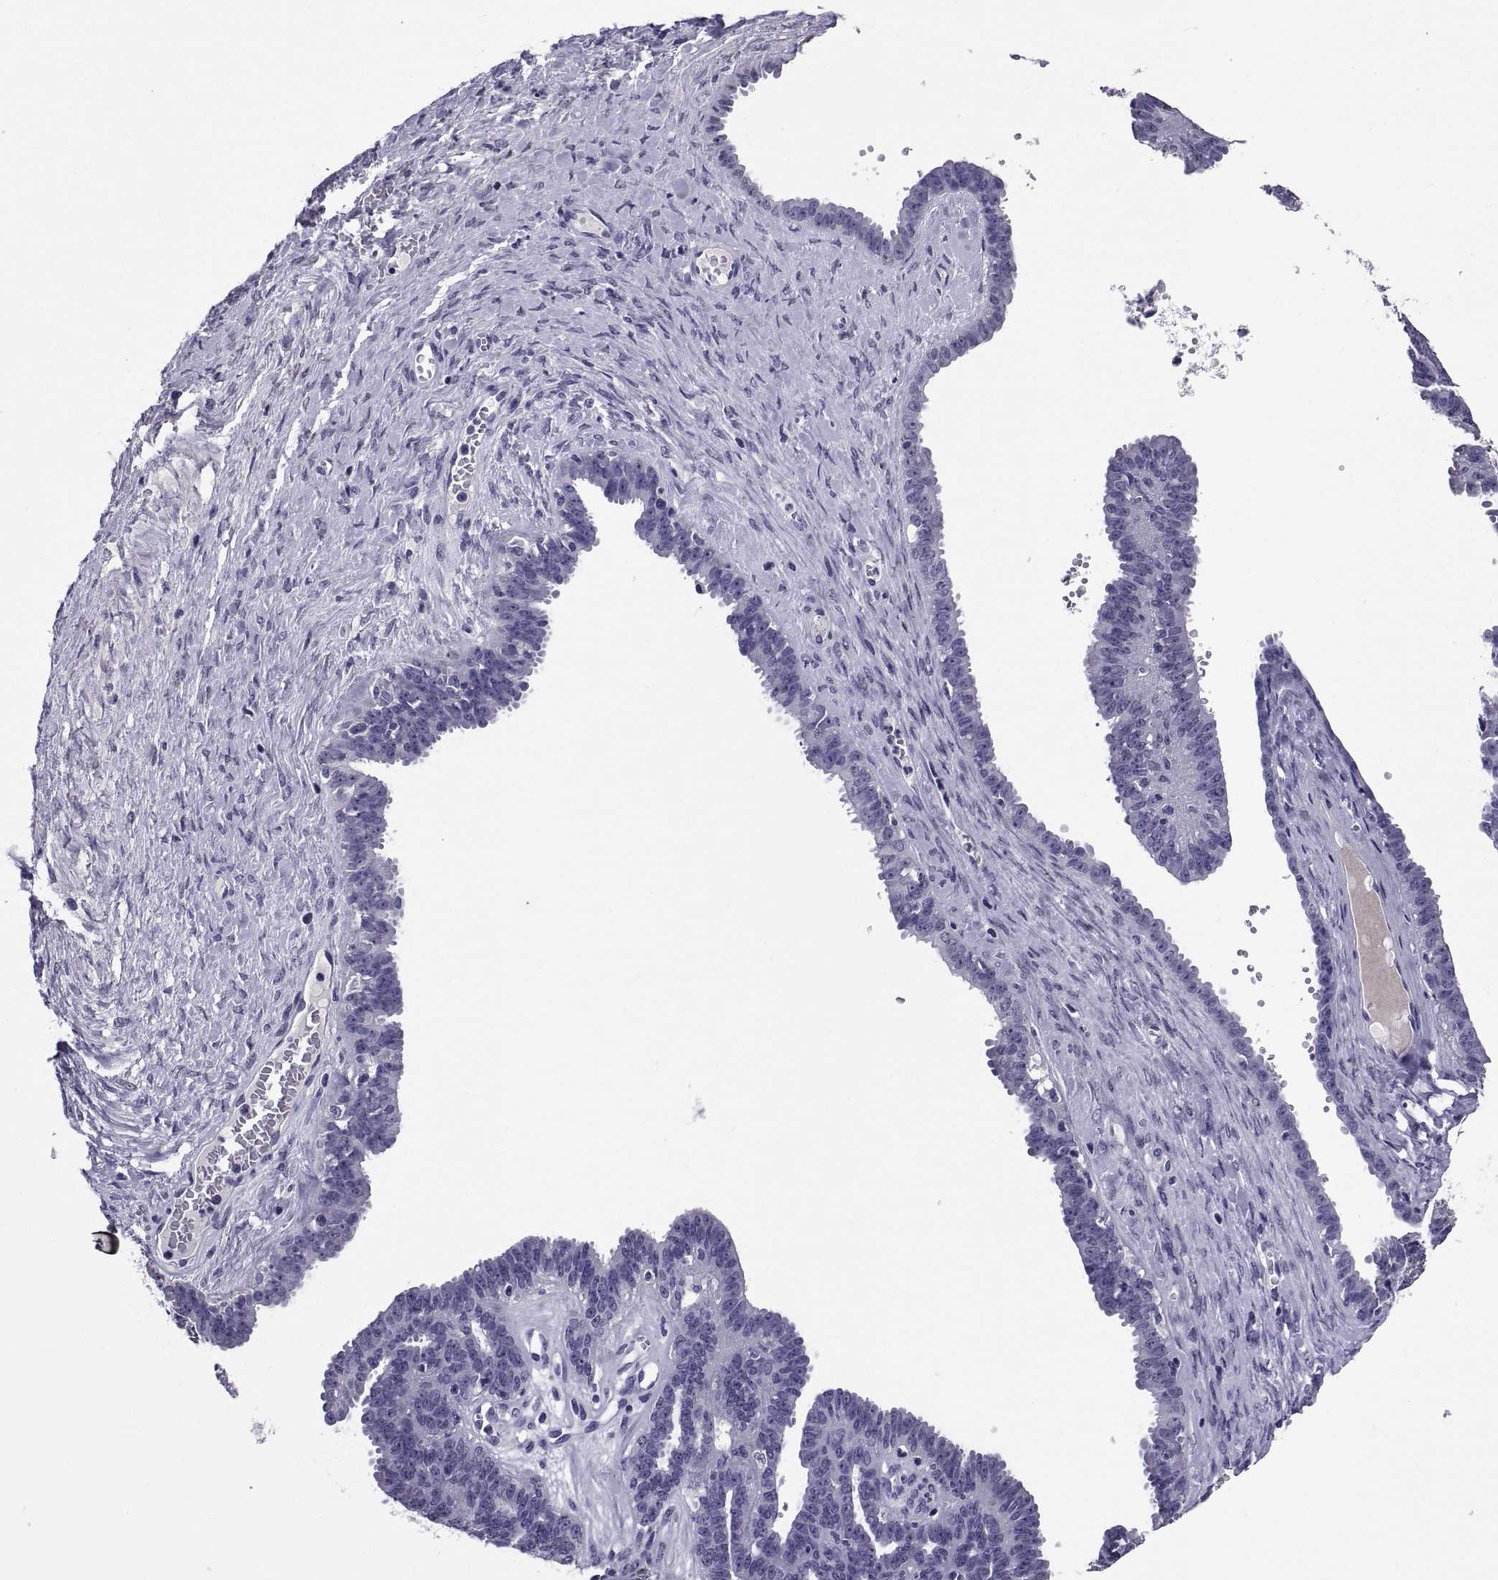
{"staining": {"intensity": "negative", "quantity": "none", "location": "none"}, "tissue": "ovarian cancer", "cell_type": "Tumor cells", "image_type": "cancer", "snomed": [{"axis": "morphology", "description": "Cystadenocarcinoma, serous, NOS"}, {"axis": "topography", "description": "Ovary"}], "caption": "IHC of ovarian serous cystadenocarcinoma reveals no staining in tumor cells.", "gene": "TGFBR3L", "patient": {"sex": "female", "age": 71}}